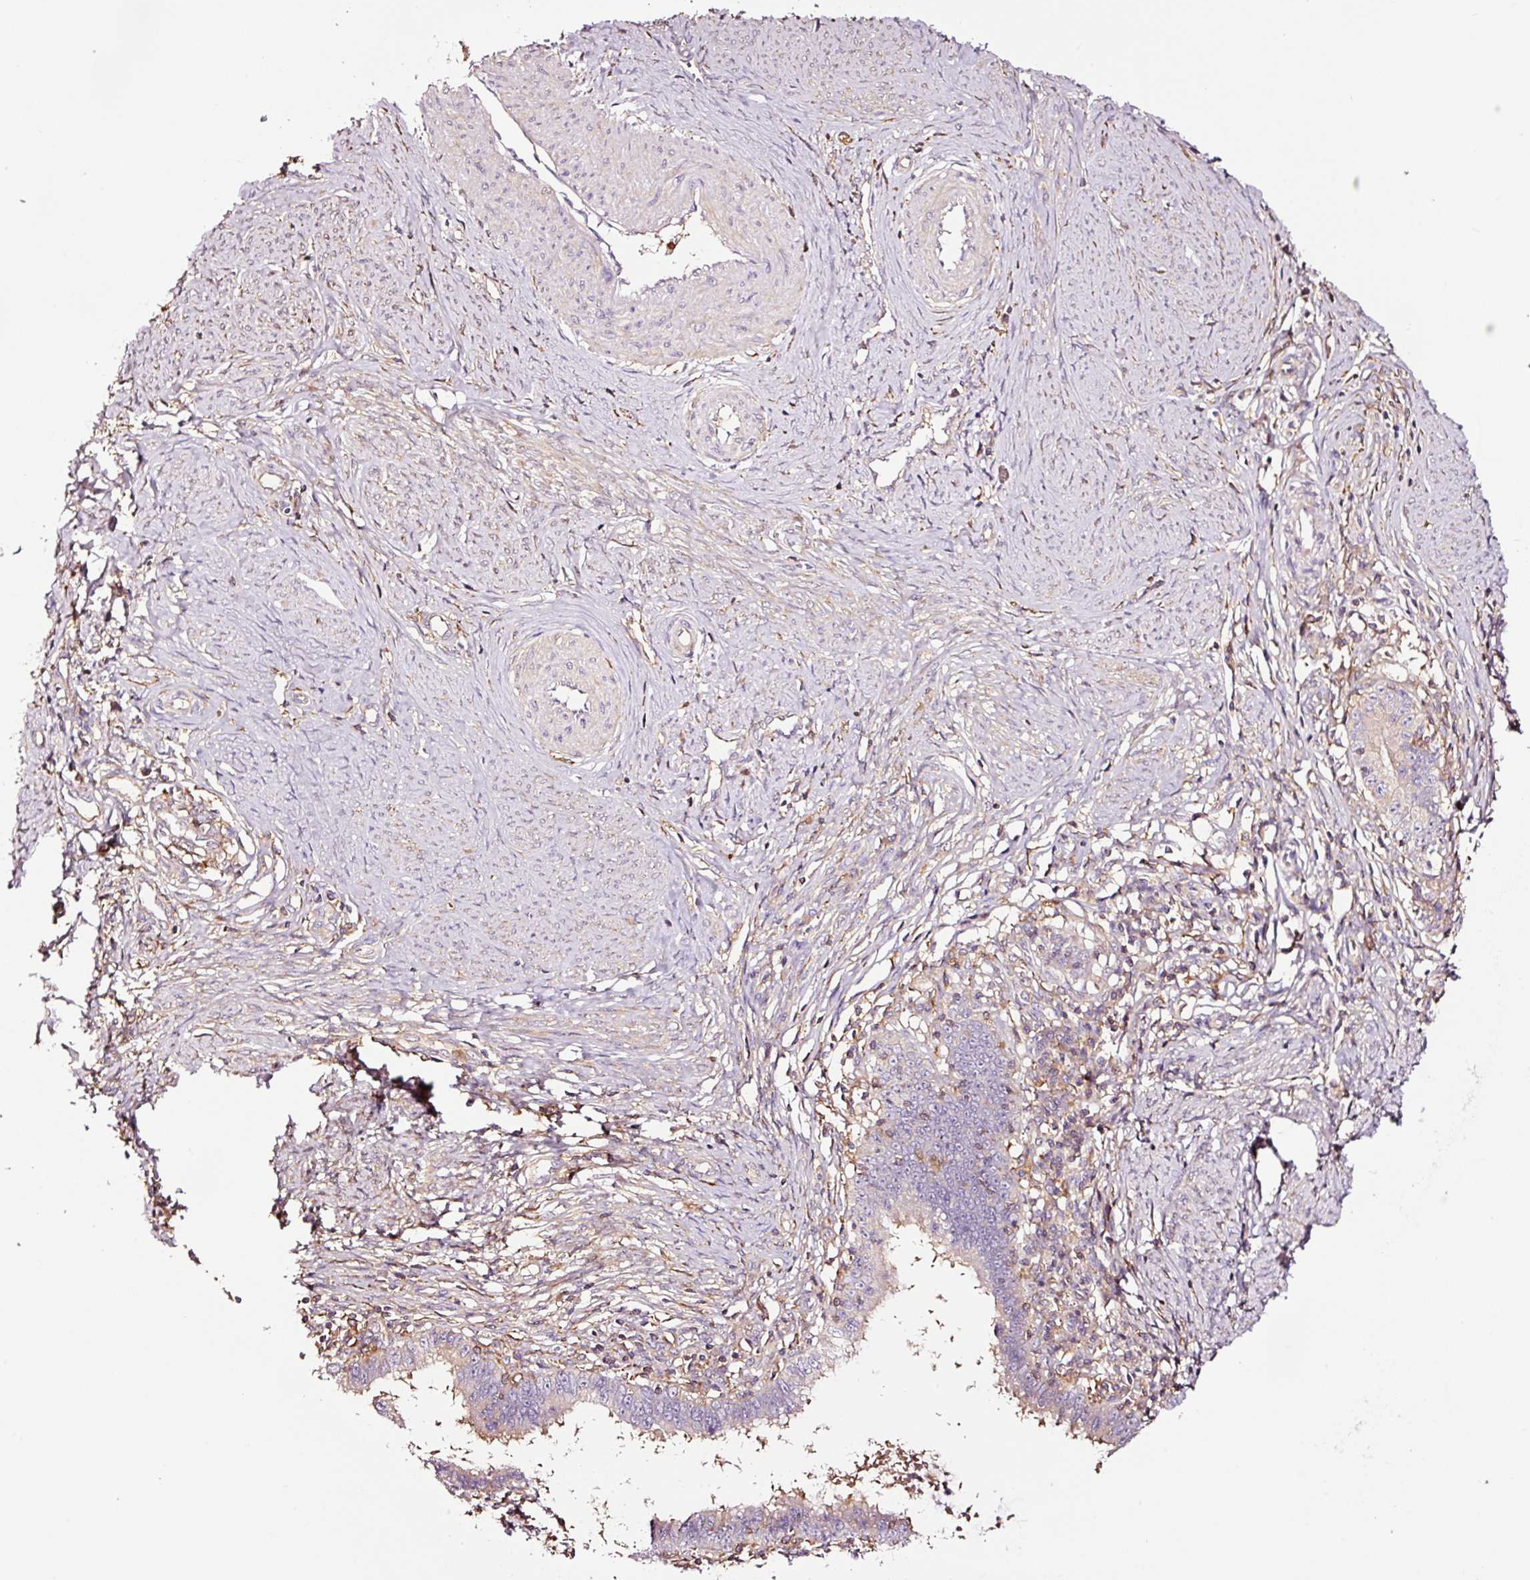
{"staining": {"intensity": "weak", "quantity": "<25%", "location": "cytoplasmic/membranous"}, "tissue": "cervical cancer", "cell_type": "Tumor cells", "image_type": "cancer", "snomed": [{"axis": "morphology", "description": "Adenocarcinoma, NOS"}, {"axis": "topography", "description": "Cervix"}], "caption": "An IHC histopathology image of cervical adenocarcinoma is shown. There is no staining in tumor cells of cervical adenocarcinoma. (DAB (3,3'-diaminobenzidine) immunohistochemistry visualized using brightfield microscopy, high magnification).", "gene": "METAP1", "patient": {"sex": "female", "age": 36}}